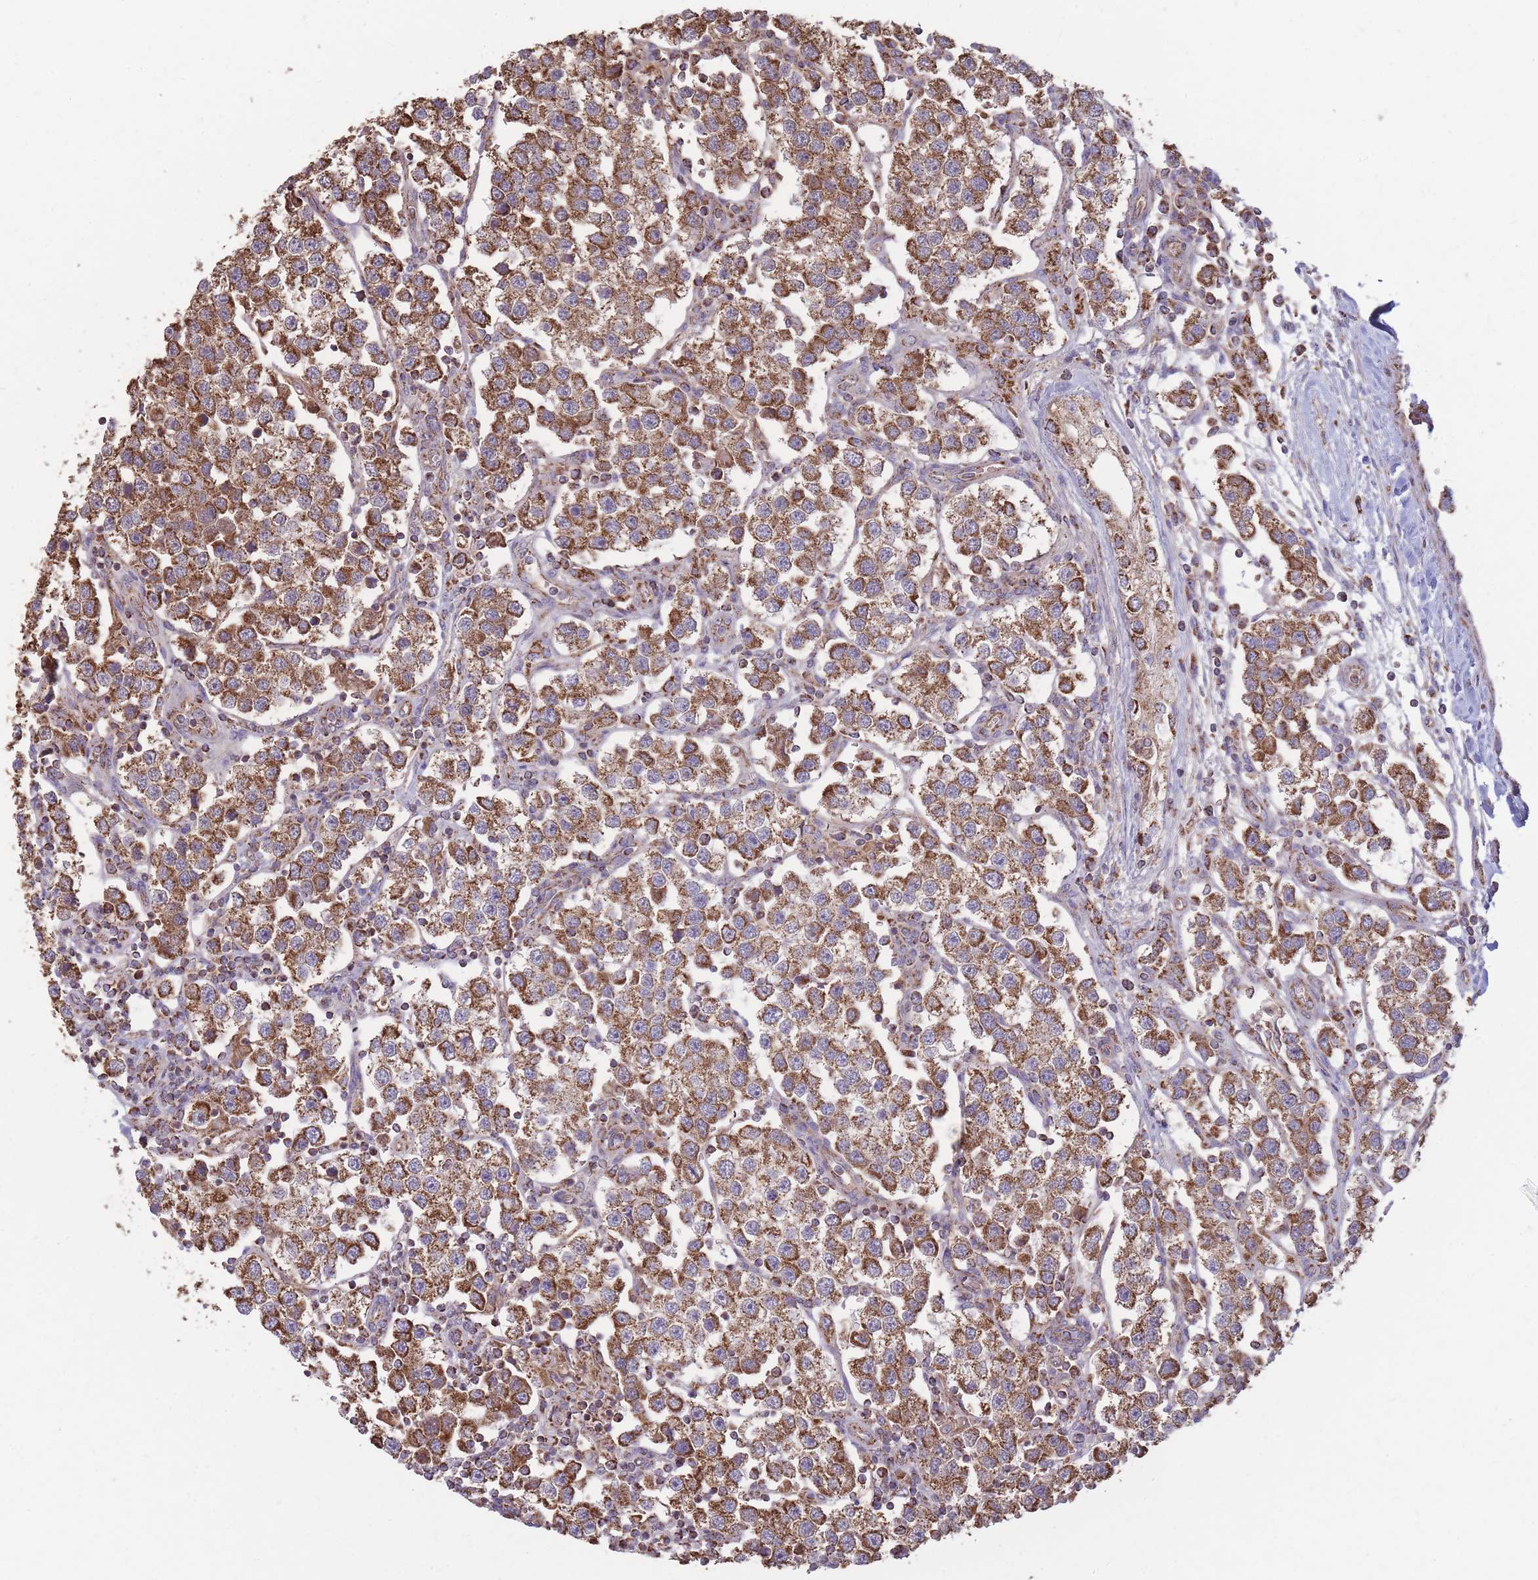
{"staining": {"intensity": "strong", "quantity": ">75%", "location": "cytoplasmic/membranous"}, "tissue": "testis cancer", "cell_type": "Tumor cells", "image_type": "cancer", "snomed": [{"axis": "morphology", "description": "Seminoma, NOS"}, {"axis": "topography", "description": "Testis"}], "caption": "Immunohistochemical staining of testis cancer (seminoma) reveals strong cytoplasmic/membranous protein positivity in about >75% of tumor cells.", "gene": "KIF16B", "patient": {"sex": "male", "age": 37}}